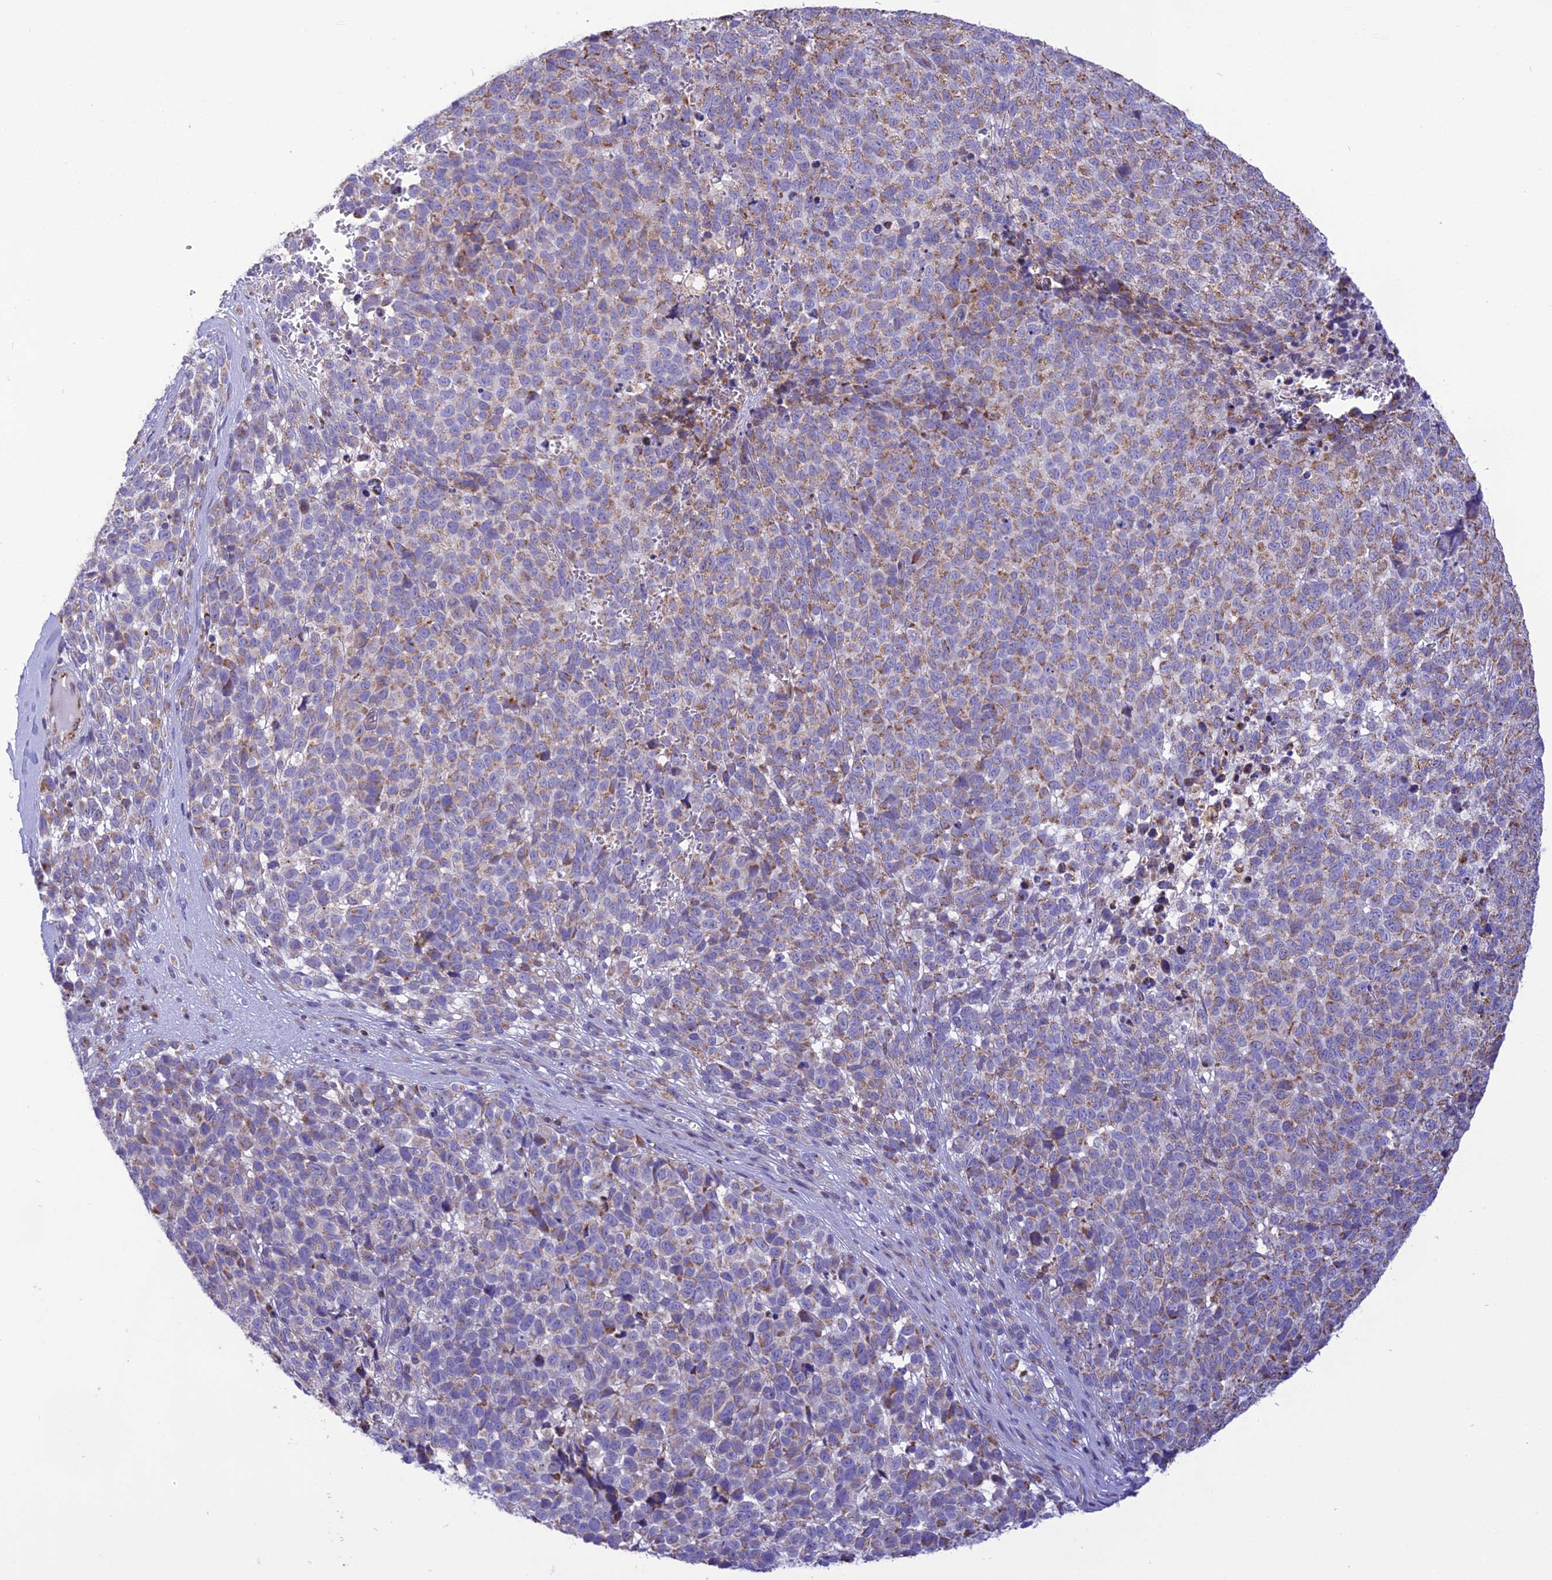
{"staining": {"intensity": "weak", "quantity": "25%-75%", "location": "cytoplasmic/membranous"}, "tissue": "melanoma", "cell_type": "Tumor cells", "image_type": "cancer", "snomed": [{"axis": "morphology", "description": "Malignant melanoma, NOS"}, {"axis": "topography", "description": "Nose, NOS"}], "caption": "Melanoma stained with a brown dye demonstrates weak cytoplasmic/membranous positive staining in approximately 25%-75% of tumor cells.", "gene": "DOC2B", "patient": {"sex": "female", "age": 48}}